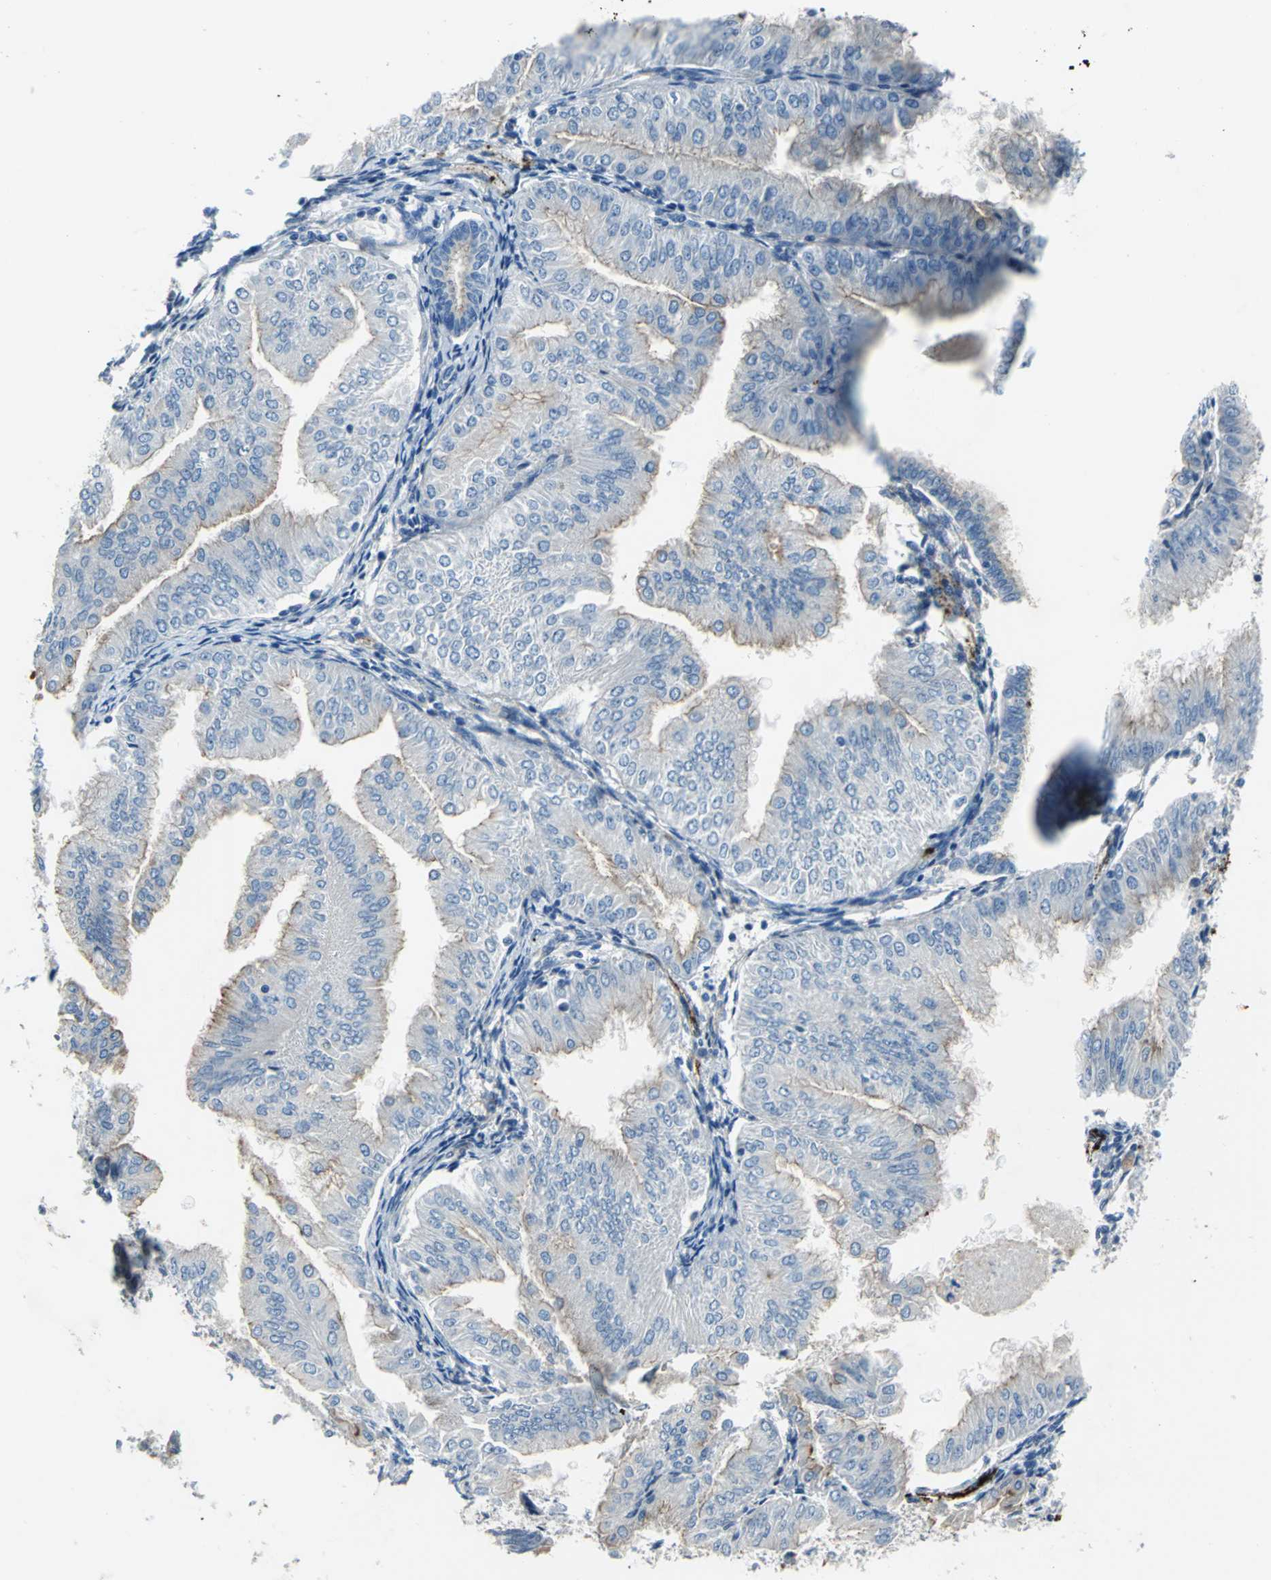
{"staining": {"intensity": "moderate", "quantity": "25%-75%", "location": "cytoplasmic/membranous"}, "tissue": "endometrial cancer", "cell_type": "Tumor cells", "image_type": "cancer", "snomed": [{"axis": "morphology", "description": "Adenocarcinoma, NOS"}, {"axis": "topography", "description": "Endometrium"}], "caption": "Immunohistochemical staining of endometrial cancer reveals medium levels of moderate cytoplasmic/membranous expression in about 25%-75% of tumor cells.", "gene": "SELP", "patient": {"sex": "female", "age": 53}}